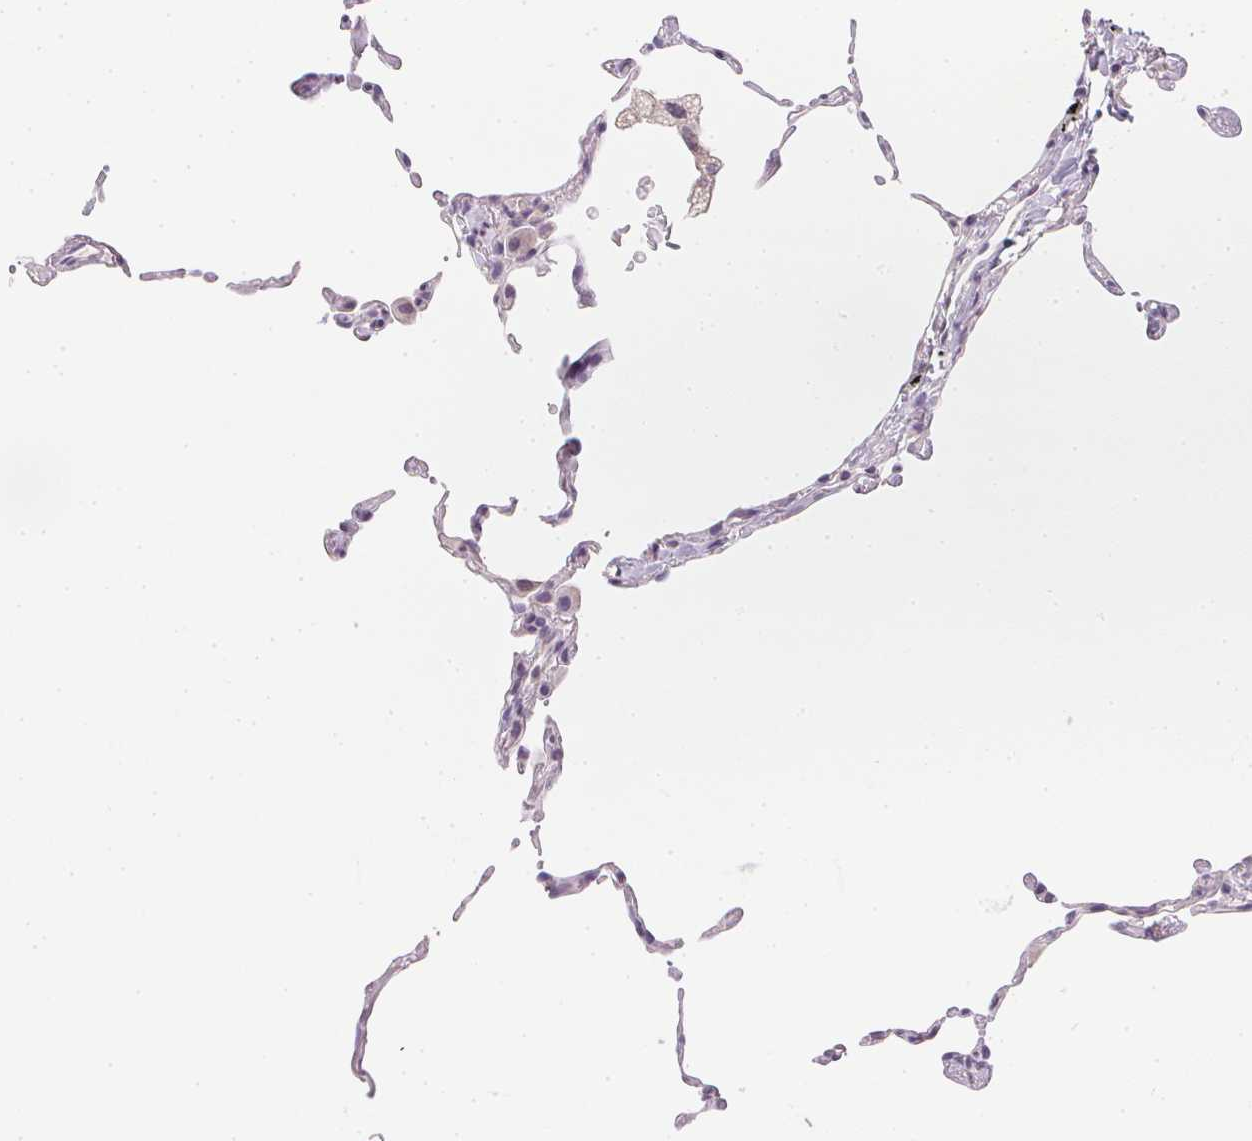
{"staining": {"intensity": "negative", "quantity": "none", "location": "none"}, "tissue": "lung", "cell_type": "Alveolar cells", "image_type": "normal", "snomed": [{"axis": "morphology", "description": "Normal tissue, NOS"}, {"axis": "topography", "description": "Lung"}], "caption": "High magnification brightfield microscopy of normal lung stained with DAB (brown) and counterstained with hematoxylin (blue): alveolar cells show no significant staining. Nuclei are stained in blue.", "gene": "PPY", "patient": {"sex": "female", "age": 57}}